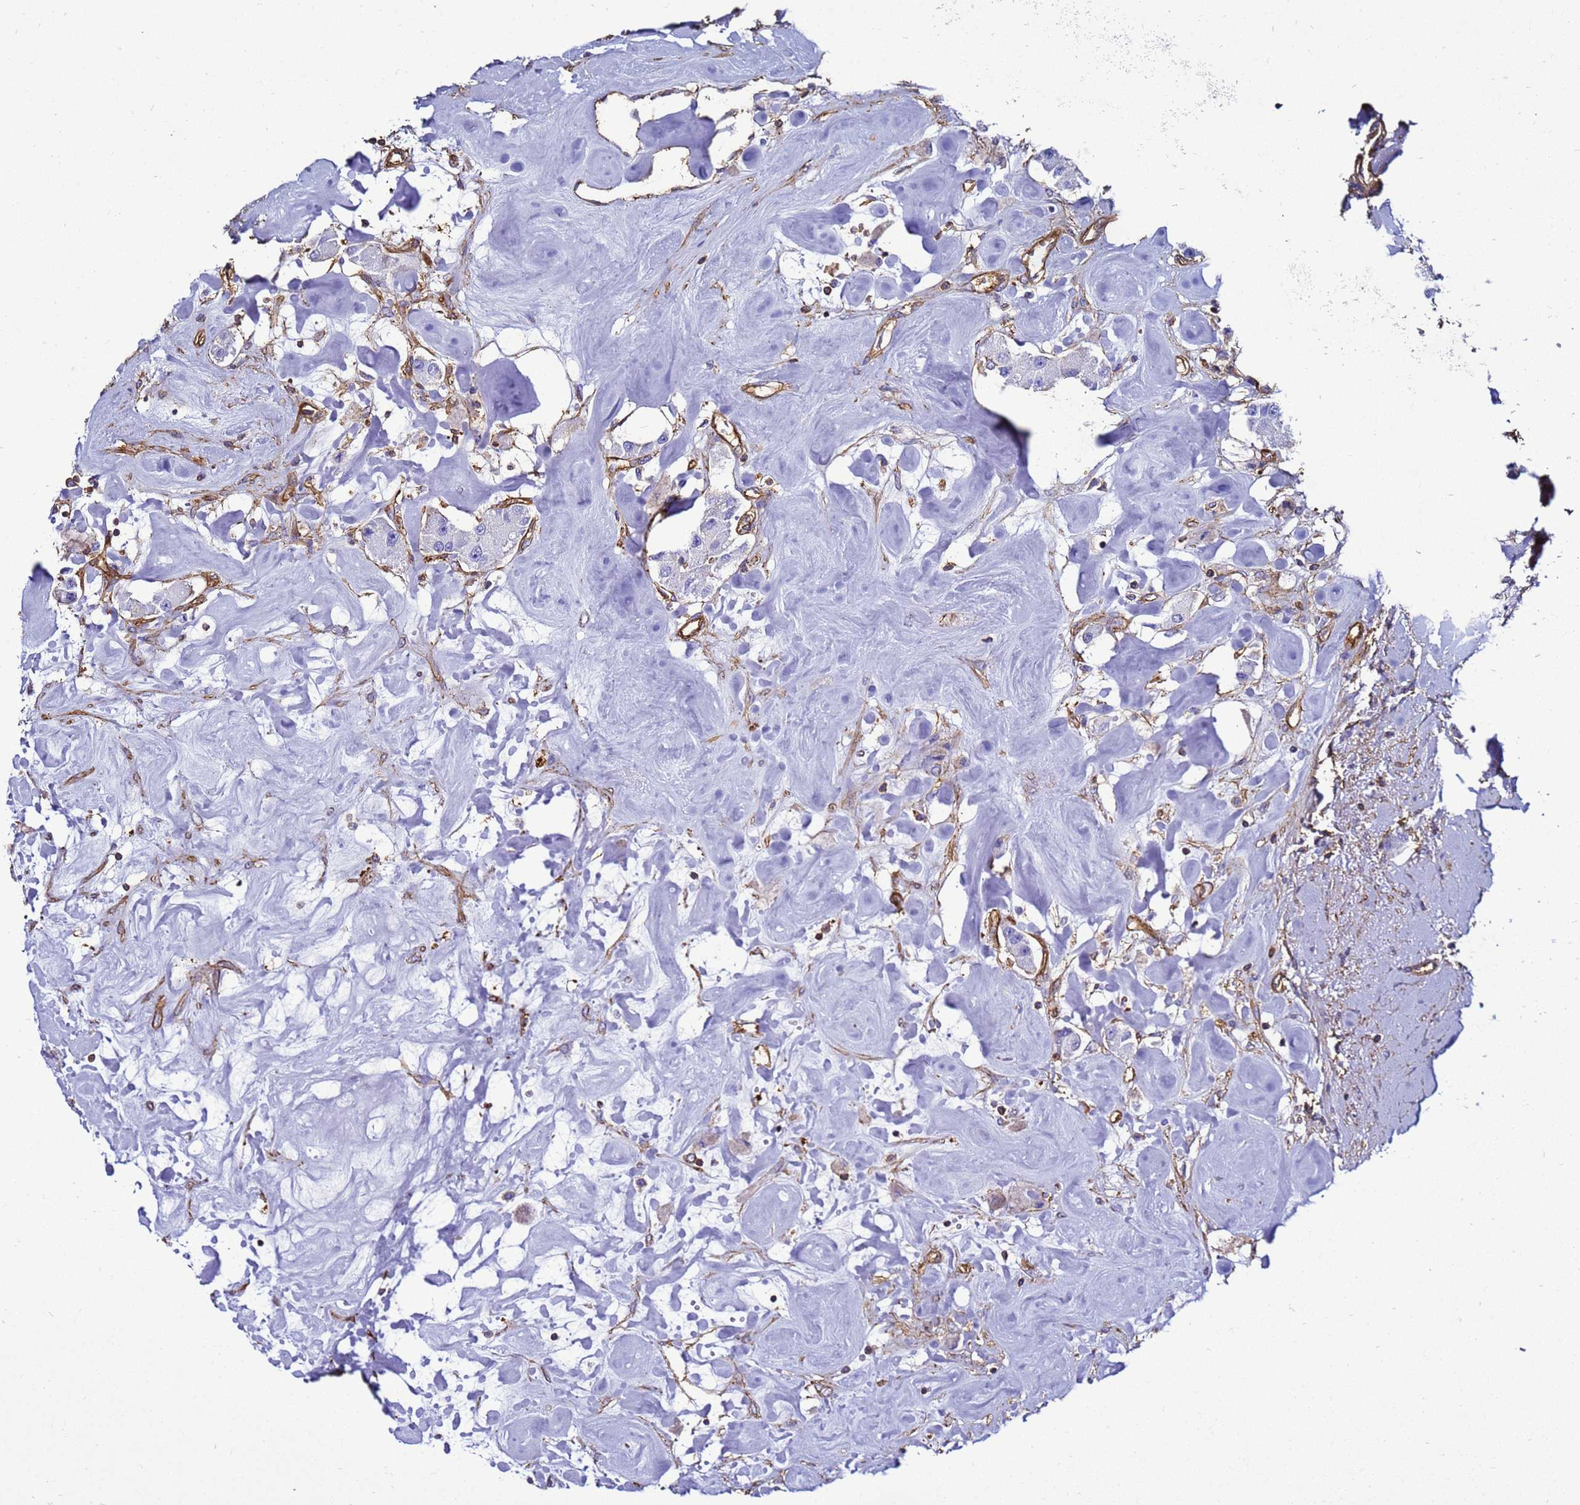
{"staining": {"intensity": "negative", "quantity": "none", "location": "none"}, "tissue": "carcinoid", "cell_type": "Tumor cells", "image_type": "cancer", "snomed": [{"axis": "morphology", "description": "Carcinoid, malignant, NOS"}, {"axis": "topography", "description": "Pancreas"}], "caption": "Micrograph shows no protein staining in tumor cells of carcinoid (malignant) tissue.", "gene": "MYL12A", "patient": {"sex": "male", "age": 41}}